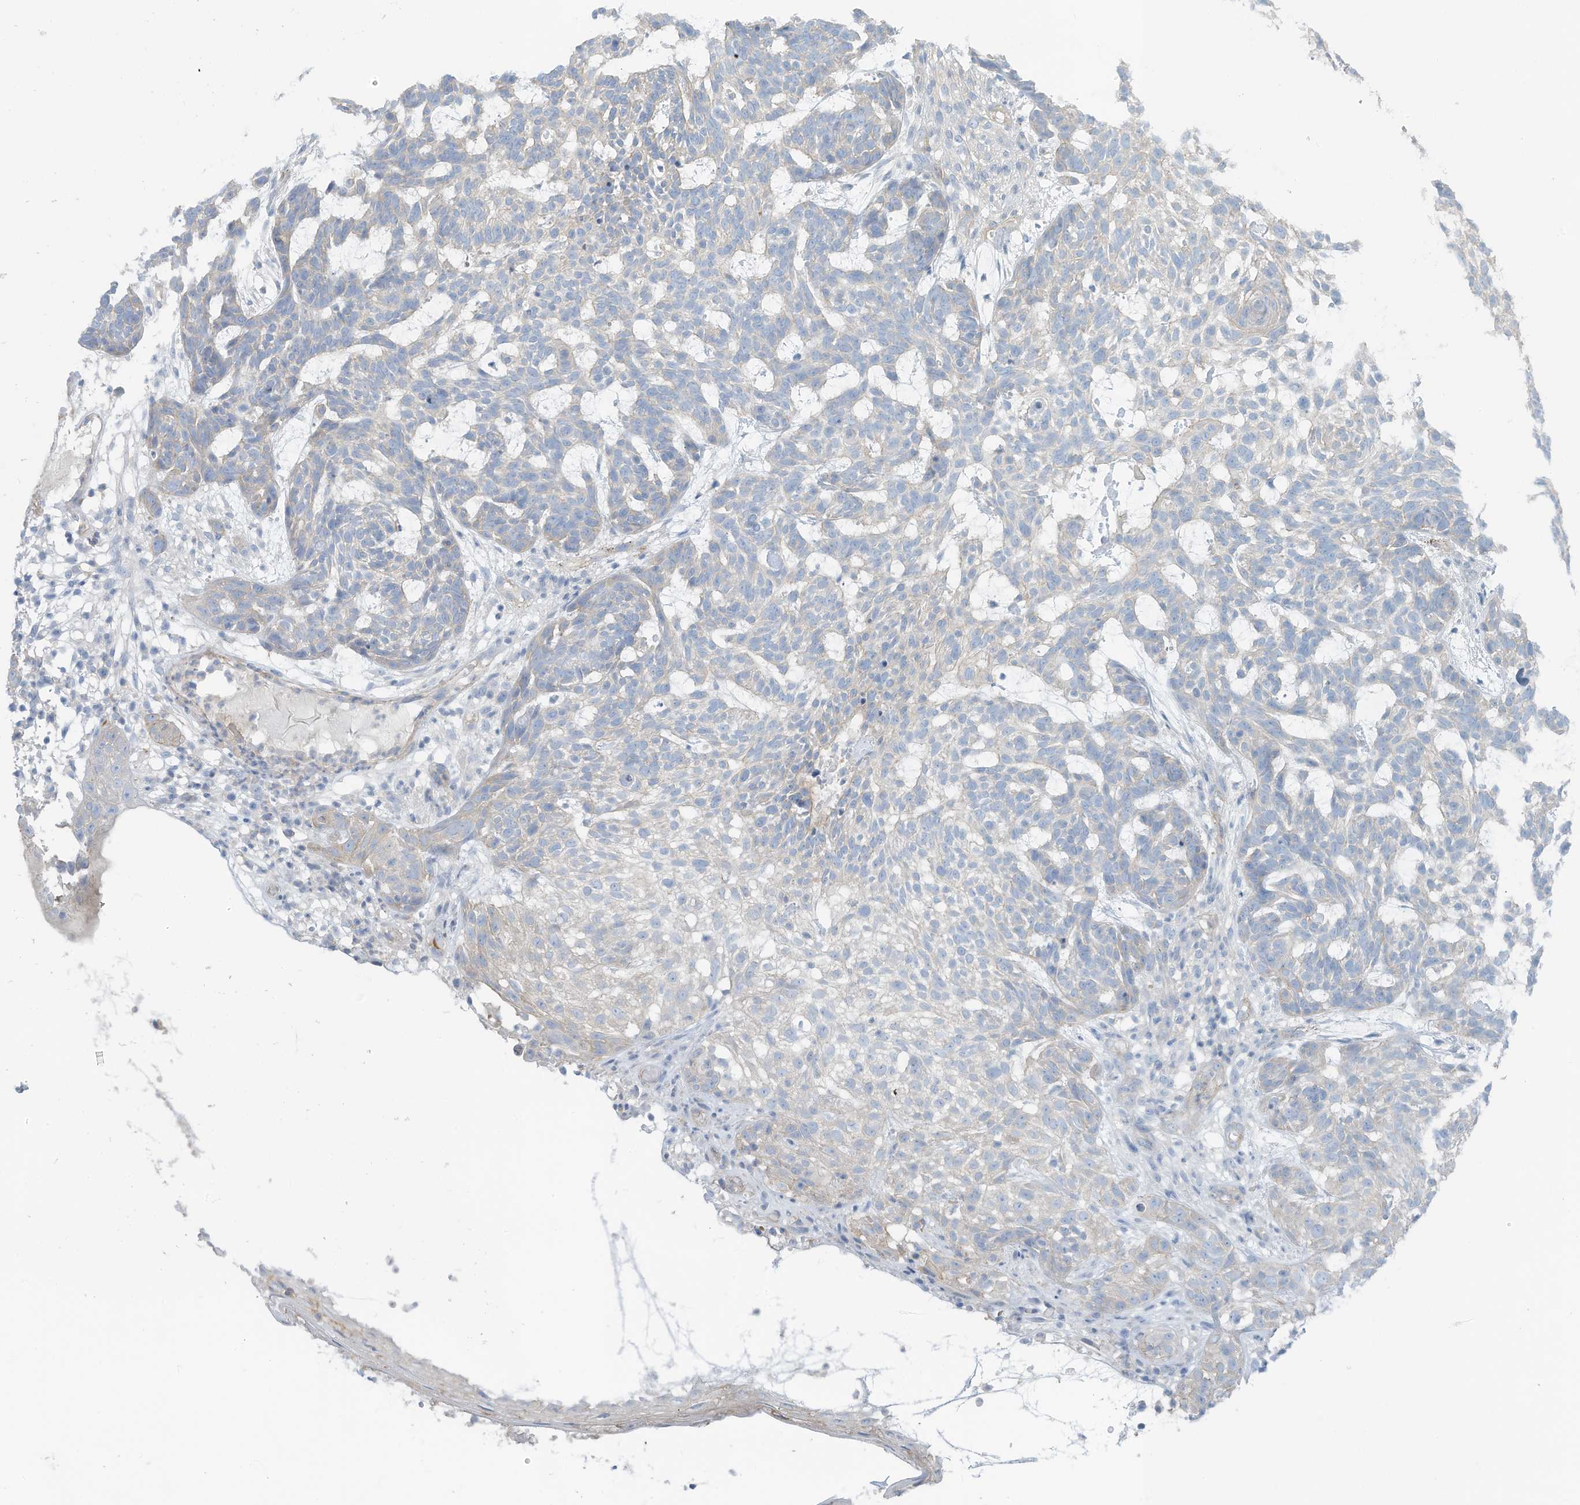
{"staining": {"intensity": "weak", "quantity": "<25%", "location": "cytoplasmic/membranous"}, "tissue": "skin cancer", "cell_type": "Tumor cells", "image_type": "cancer", "snomed": [{"axis": "morphology", "description": "Basal cell carcinoma"}, {"axis": "topography", "description": "Skin"}], "caption": "Tumor cells show no significant protein staining in skin cancer.", "gene": "ZNF846", "patient": {"sex": "male", "age": 85}}